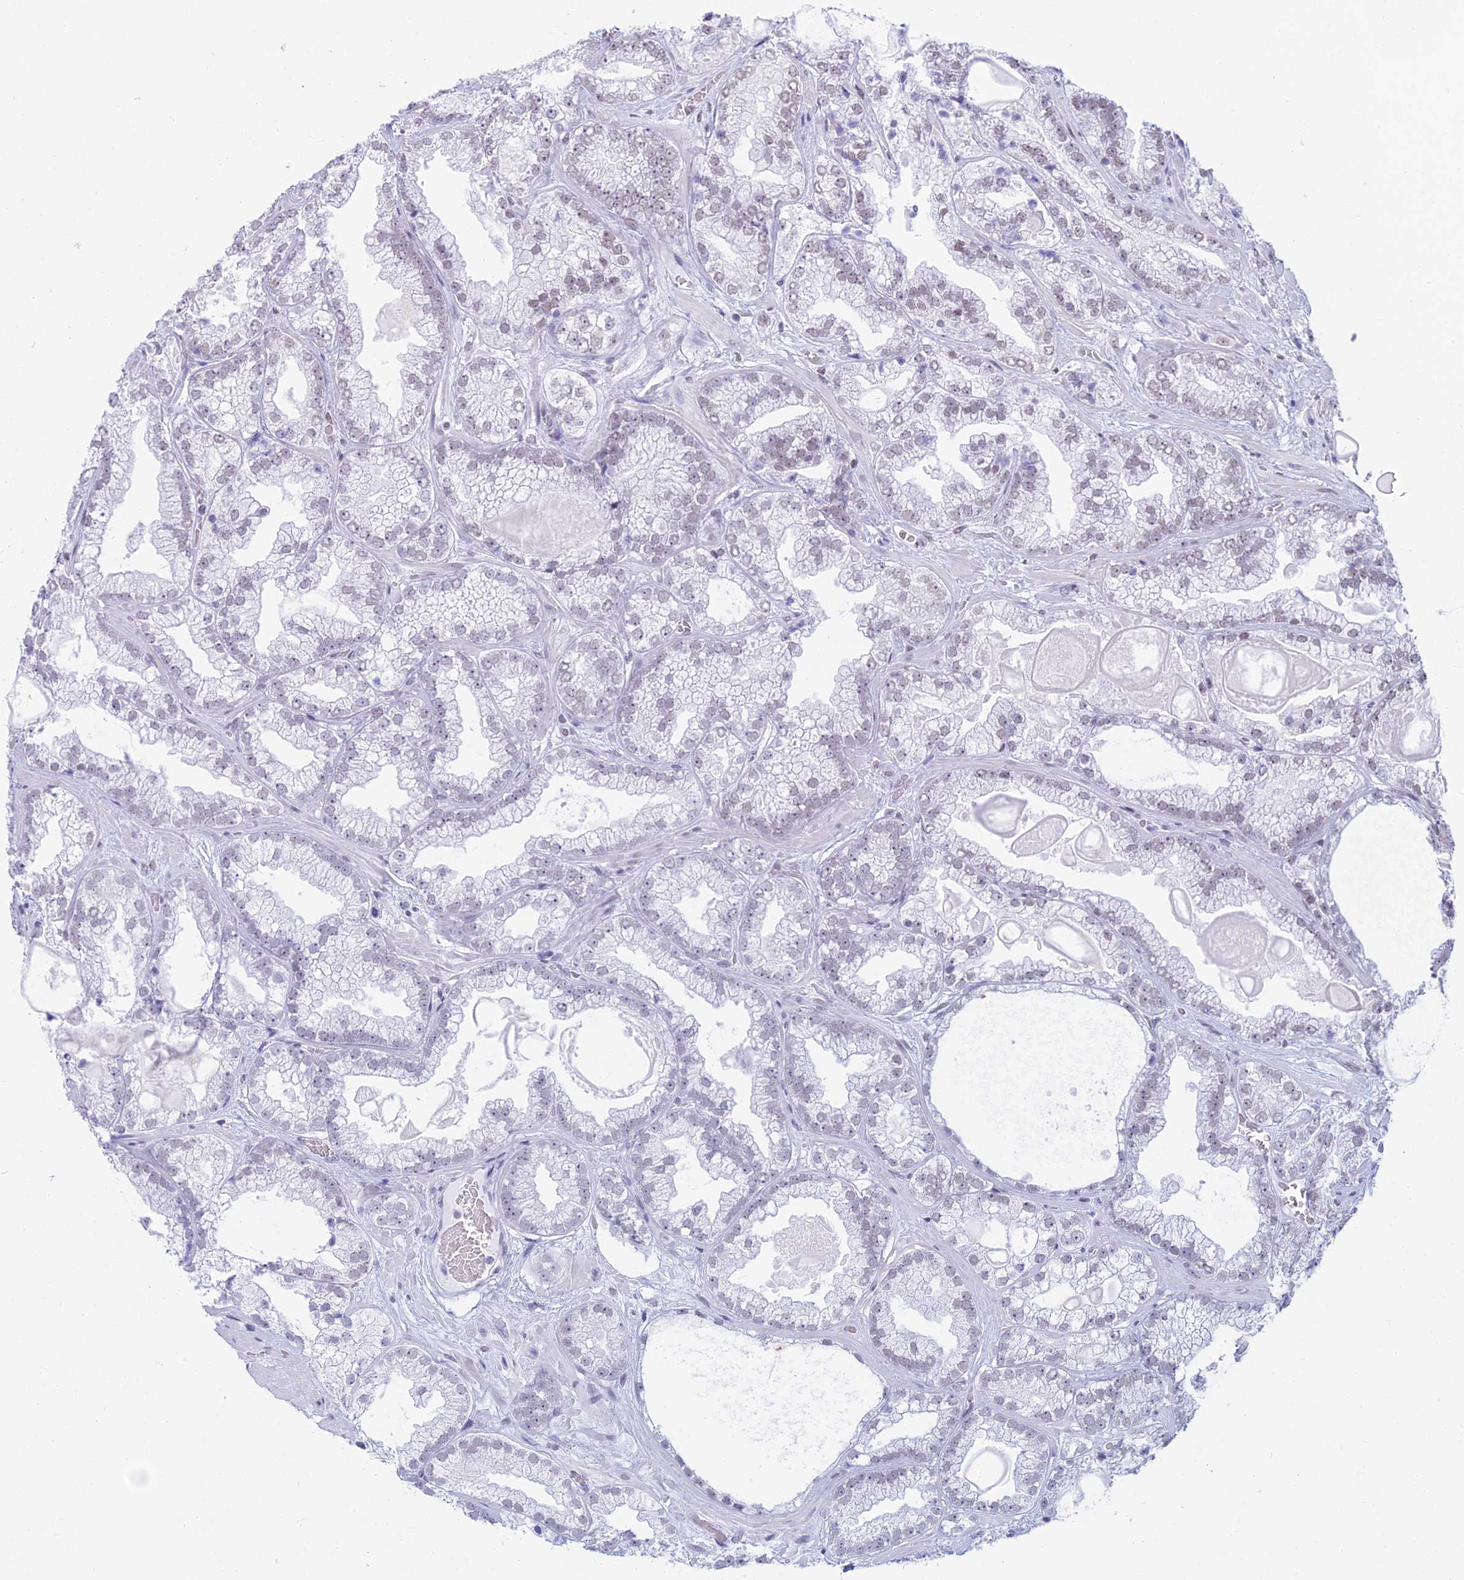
{"staining": {"intensity": "weak", "quantity": "25%-75%", "location": "nuclear"}, "tissue": "prostate cancer", "cell_type": "Tumor cells", "image_type": "cancer", "snomed": [{"axis": "morphology", "description": "Adenocarcinoma, Low grade"}, {"axis": "topography", "description": "Prostate"}], "caption": "Prostate cancer stained for a protein displays weak nuclear positivity in tumor cells.", "gene": "CDC26", "patient": {"sex": "male", "age": 57}}